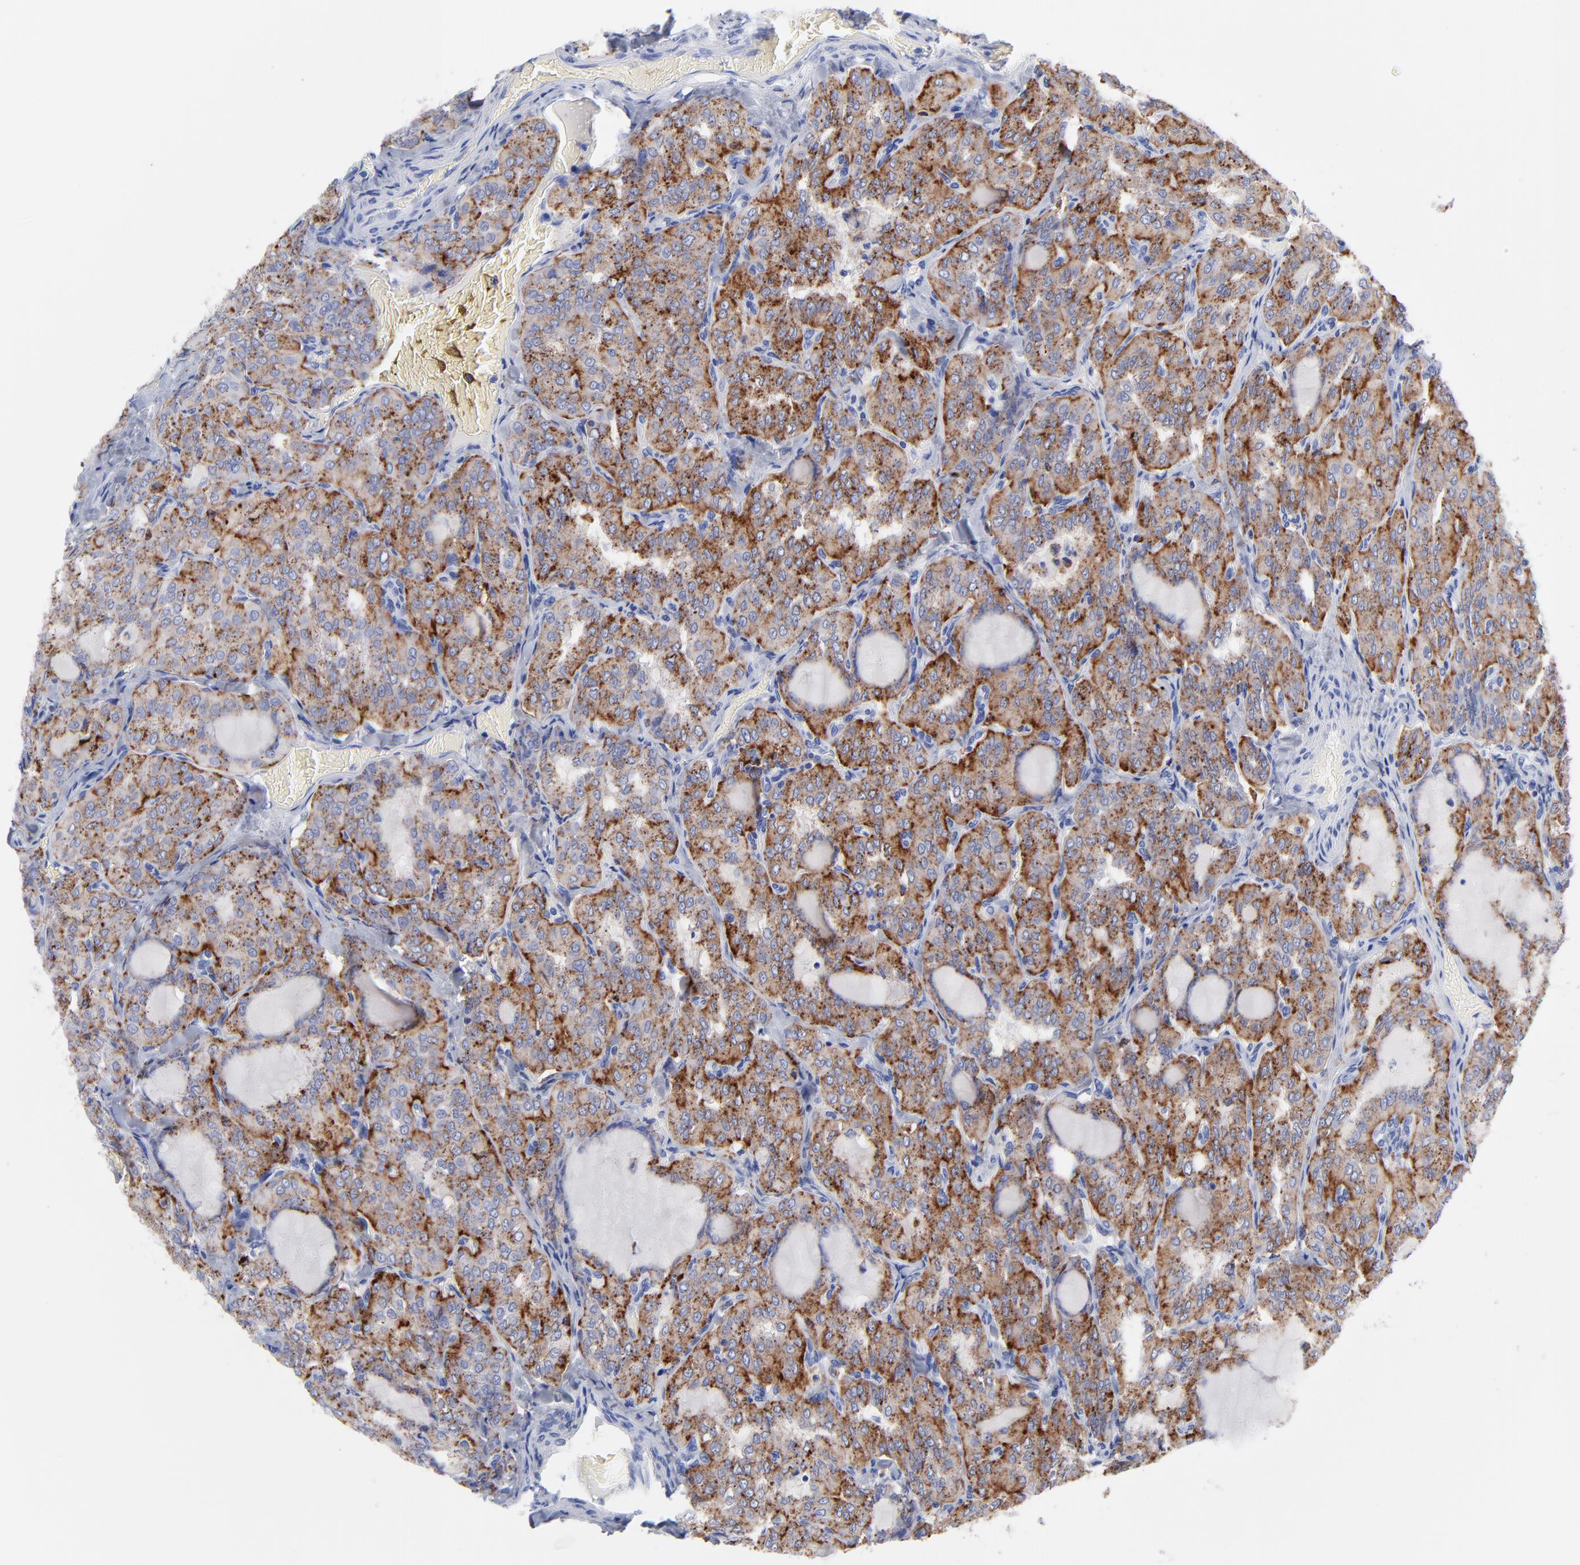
{"staining": {"intensity": "strong", "quantity": ">75%", "location": "cytoplasmic/membranous"}, "tissue": "thyroid cancer", "cell_type": "Tumor cells", "image_type": "cancer", "snomed": [{"axis": "morphology", "description": "Papillary adenocarcinoma, NOS"}, {"axis": "topography", "description": "Thyroid gland"}], "caption": "Tumor cells display strong cytoplasmic/membranous expression in about >75% of cells in papillary adenocarcinoma (thyroid).", "gene": "CPVL", "patient": {"sex": "male", "age": 20}}